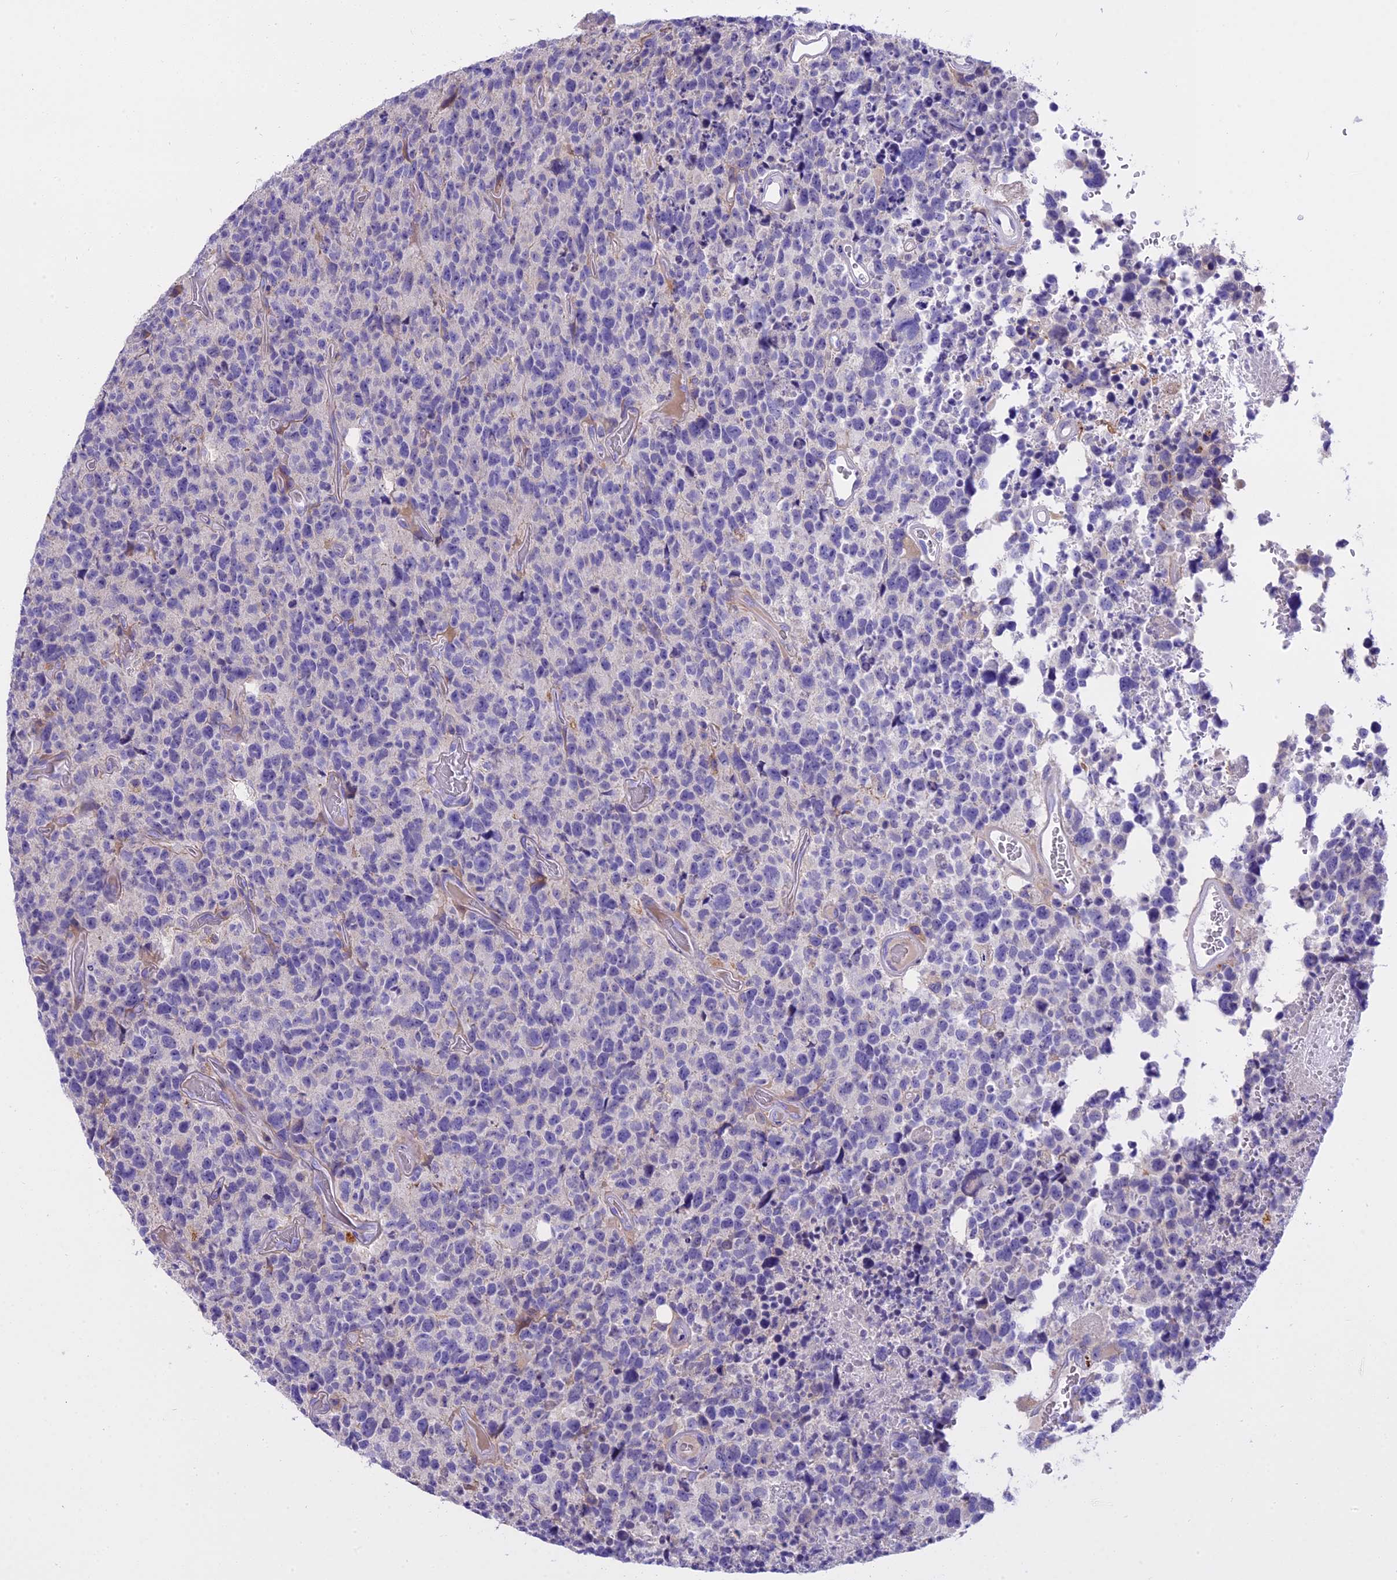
{"staining": {"intensity": "negative", "quantity": "none", "location": "none"}, "tissue": "glioma", "cell_type": "Tumor cells", "image_type": "cancer", "snomed": [{"axis": "morphology", "description": "Glioma, malignant, High grade"}, {"axis": "topography", "description": "Brain"}], "caption": "IHC micrograph of neoplastic tissue: glioma stained with DAB reveals no significant protein staining in tumor cells.", "gene": "LYPD6", "patient": {"sex": "male", "age": 69}}